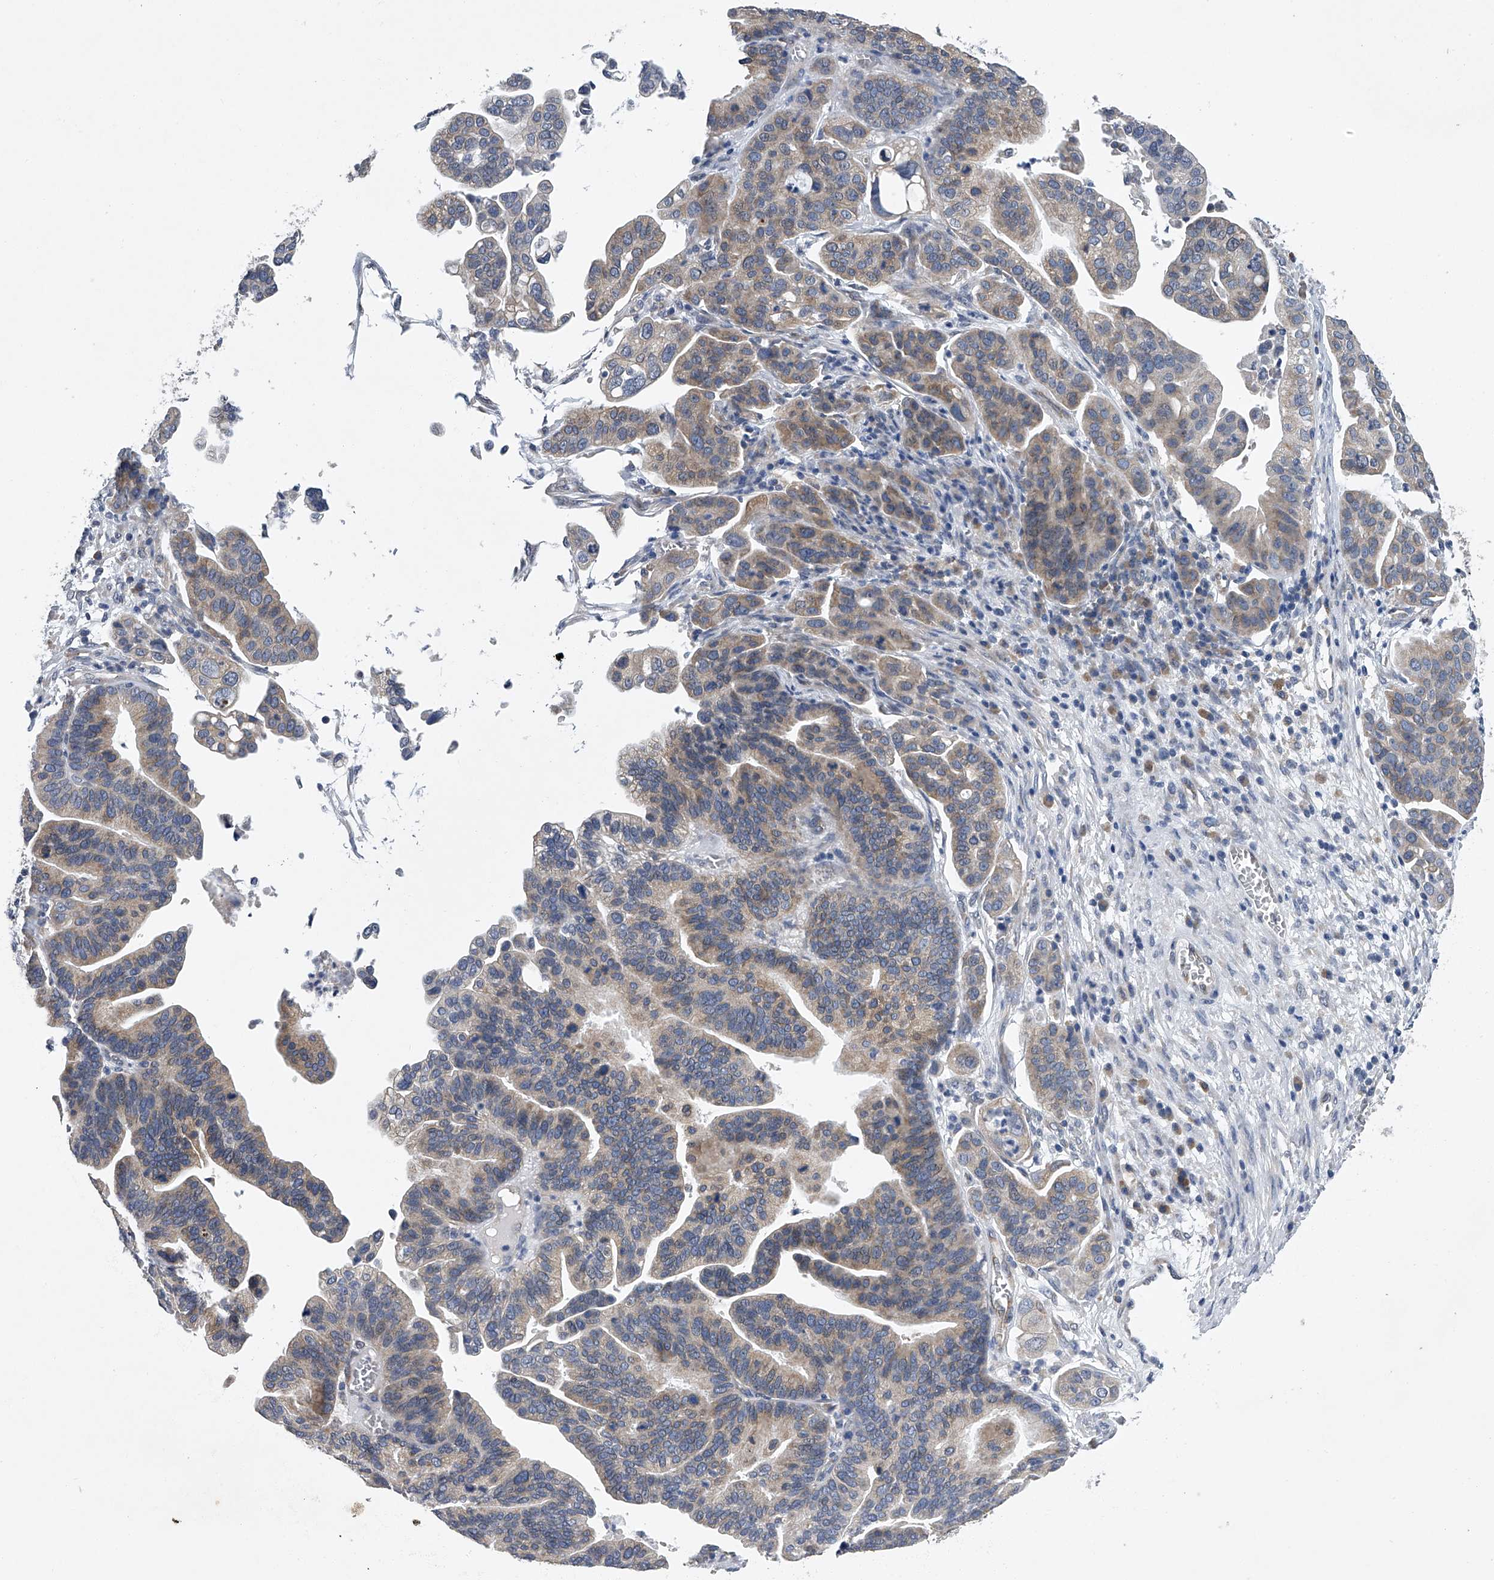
{"staining": {"intensity": "moderate", "quantity": "25%-75%", "location": "cytoplasmic/membranous"}, "tissue": "ovarian cancer", "cell_type": "Tumor cells", "image_type": "cancer", "snomed": [{"axis": "morphology", "description": "Cystadenocarcinoma, serous, NOS"}, {"axis": "topography", "description": "Ovary"}], "caption": "Protein analysis of ovarian cancer tissue demonstrates moderate cytoplasmic/membranous positivity in about 25%-75% of tumor cells. Immunohistochemistry stains the protein of interest in brown and the nuclei are stained blue.", "gene": "RNF5", "patient": {"sex": "female", "age": 56}}